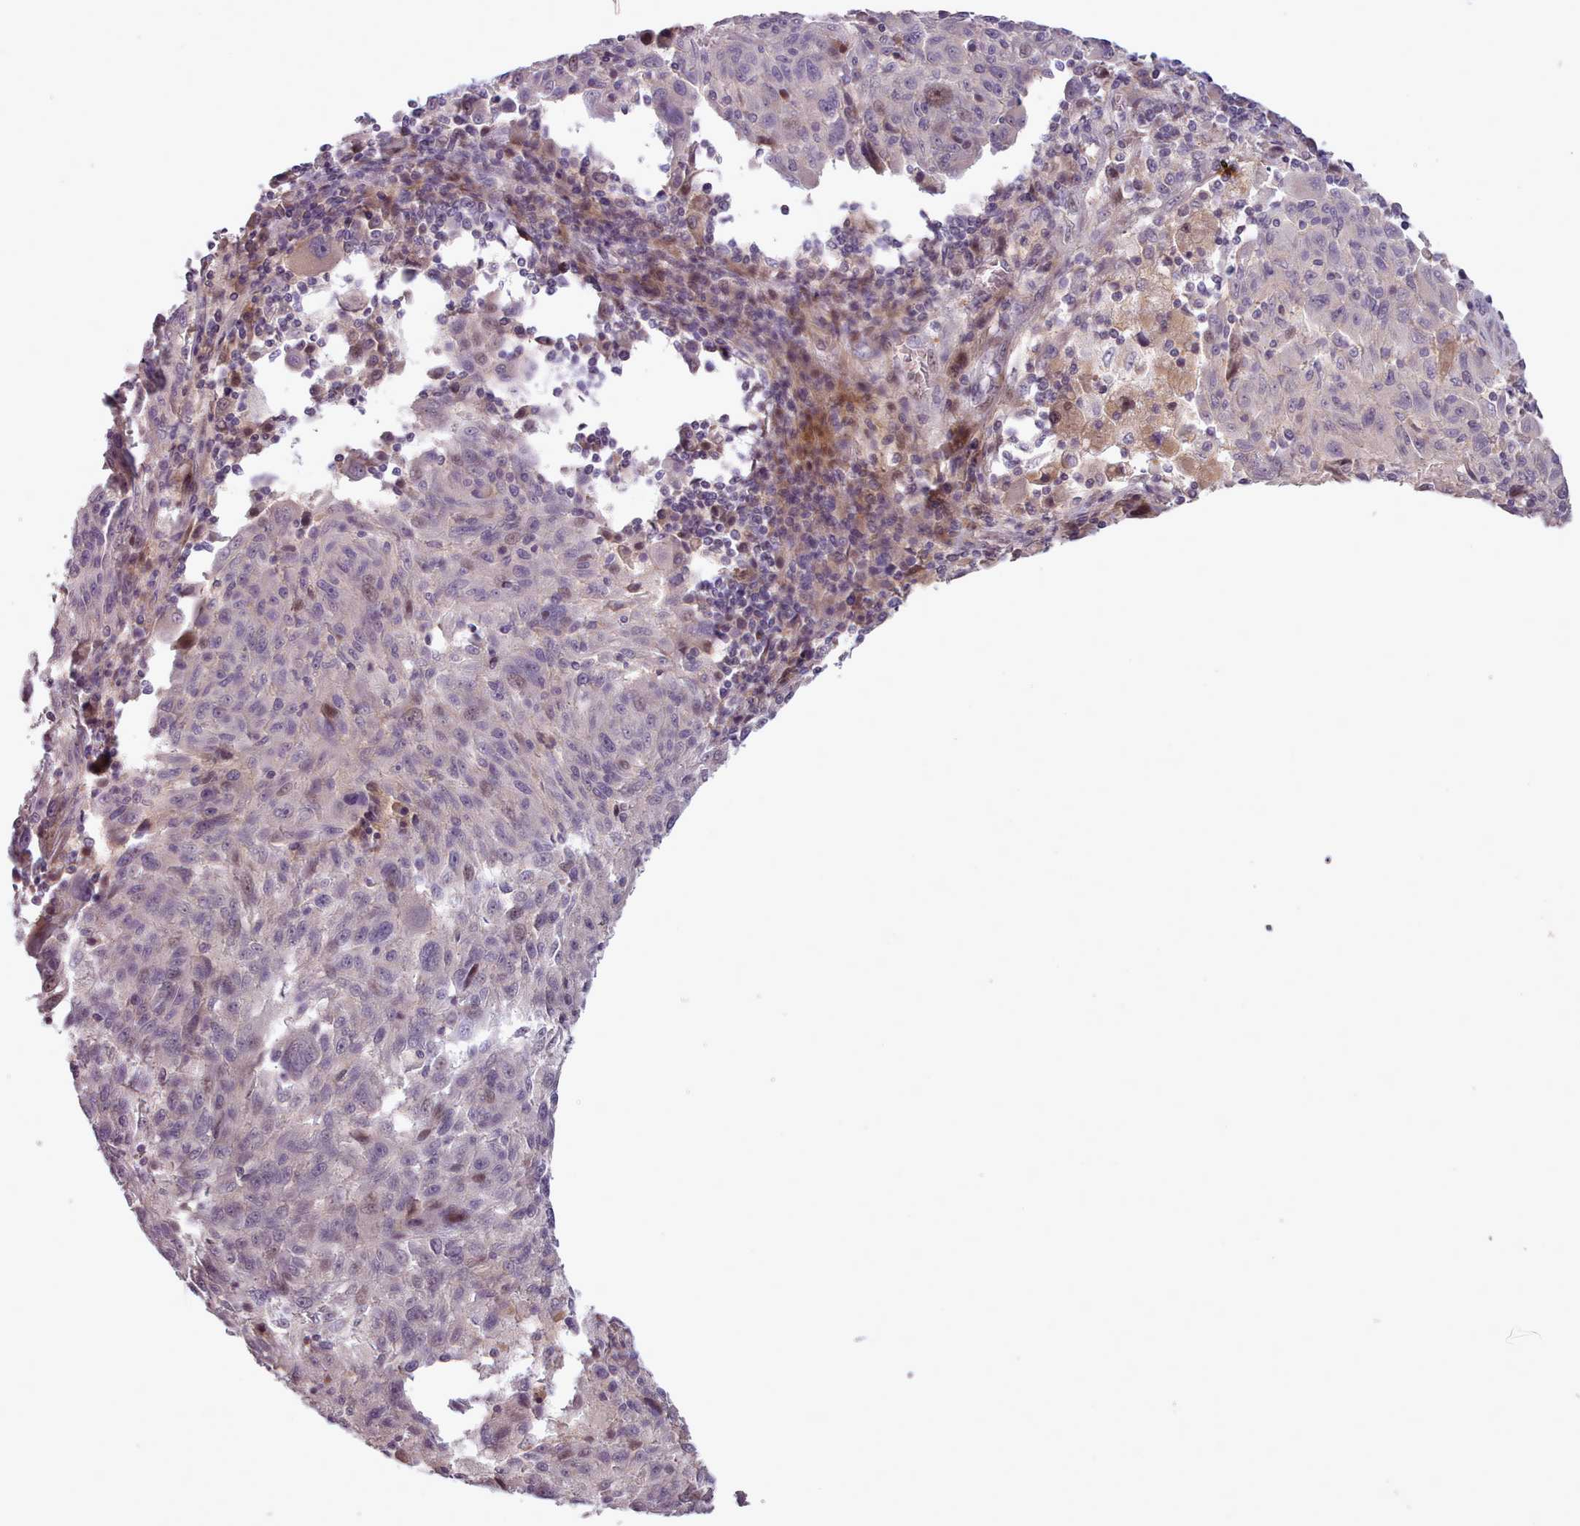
{"staining": {"intensity": "negative", "quantity": "none", "location": "none"}, "tissue": "melanoma", "cell_type": "Tumor cells", "image_type": "cancer", "snomed": [{"axis": "morphology", "description": "Malignant melanoma, NOS"}, {"axis": "topography", "description": "Skin"}], "caption": "Tumor cells are negative for brown protein staining in malignant melanoma.", "gene": "LEFTY2", "patient": {"sex": "male", "age": 53}}